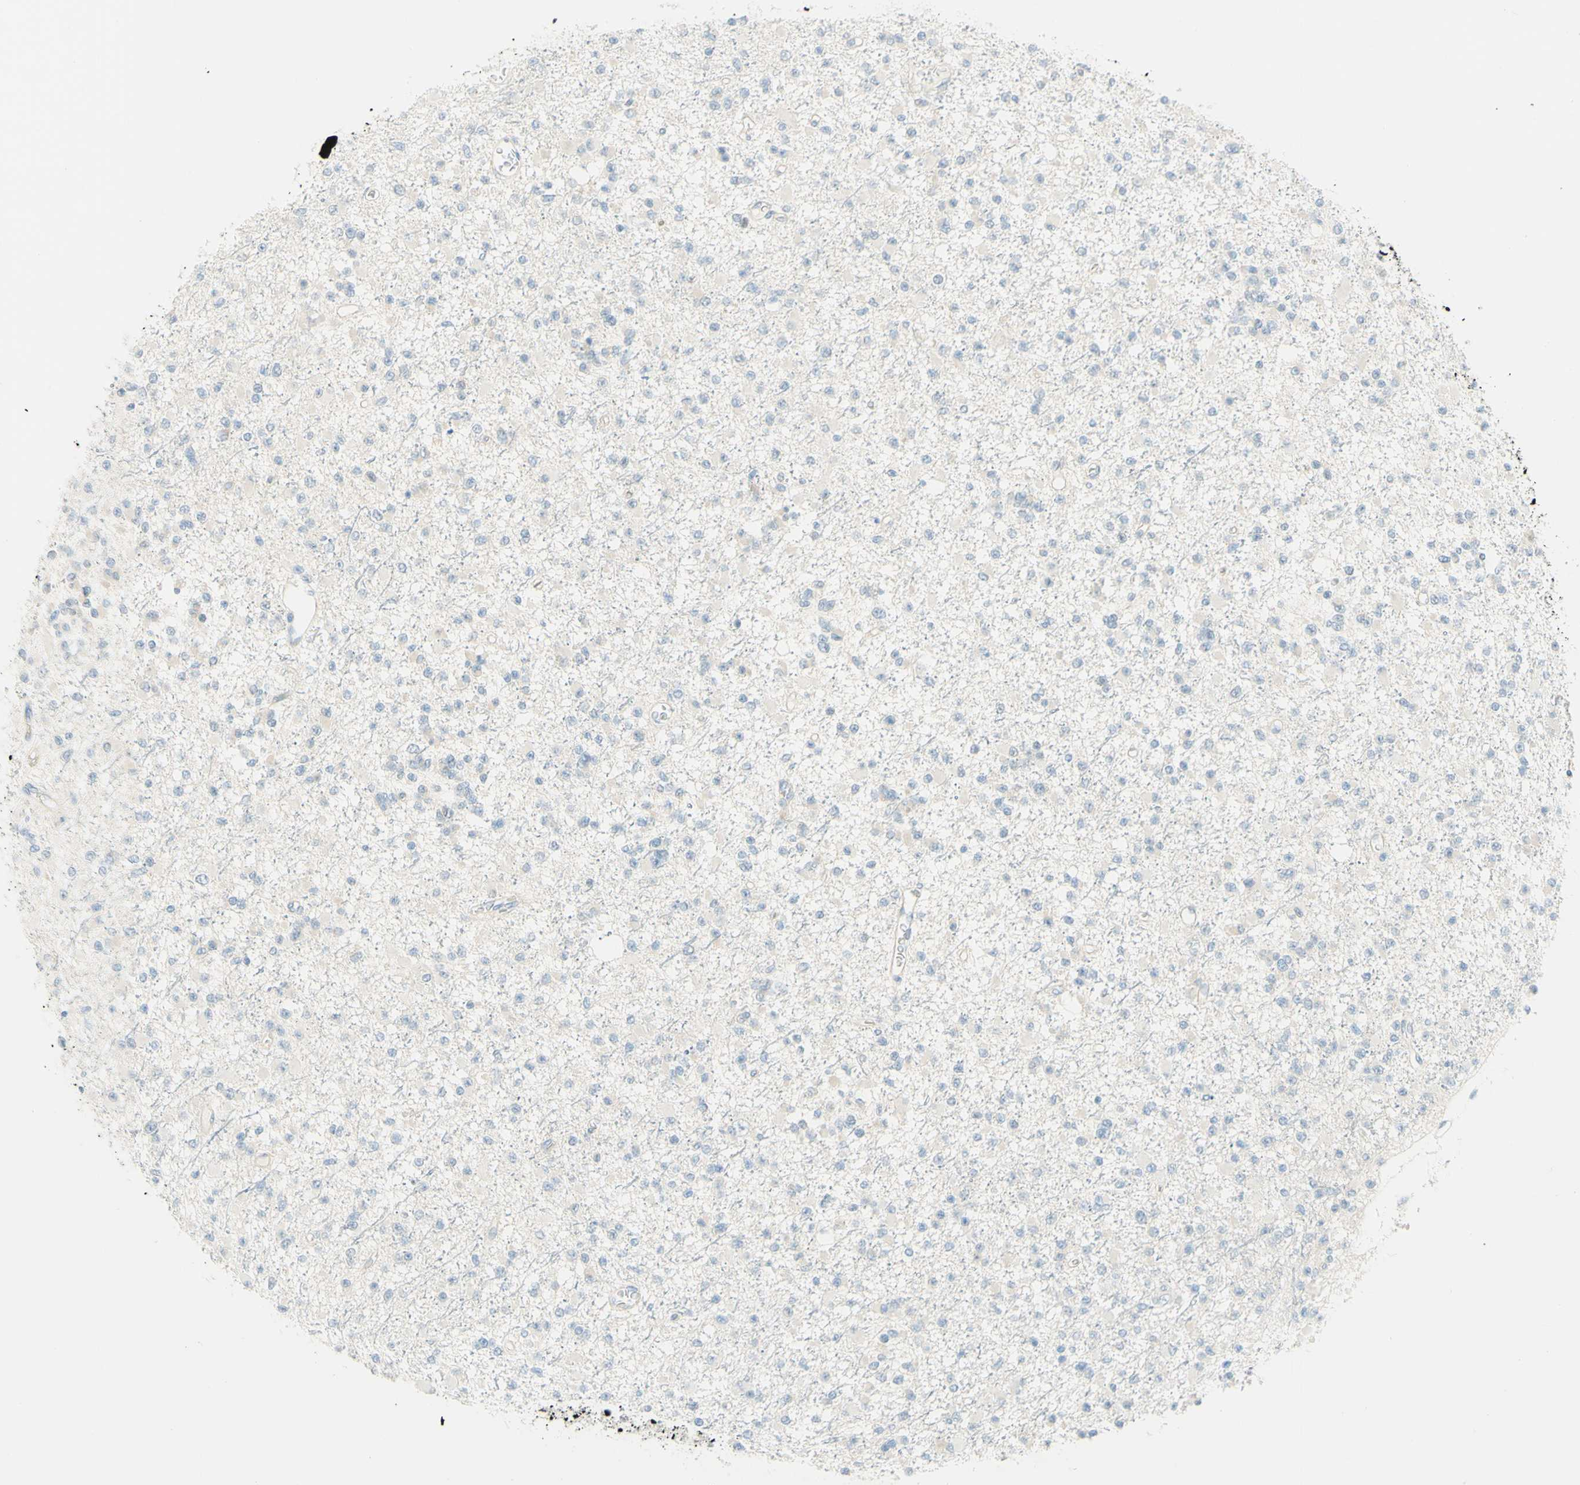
{"staining": {"intensity": "negative", "quantity": "none", "location": "none"}, "tissue": "glioma", "cell_type": "Tumor cells", "image_type": "cancer", "snomed": [{"axis": "morphology", "description": "Glioma, malignant, Low grade"}, {"axis": "topography", "description": "Brain"}], "caption": "DAB (3,3'-diaminobenzidine) immunohistochemical staining of low-grade glioma (malignant) displays no significant positivity in tumor cells.", "gene": "TMEM132D", "patient": {"sex": "female", "age": 22}}